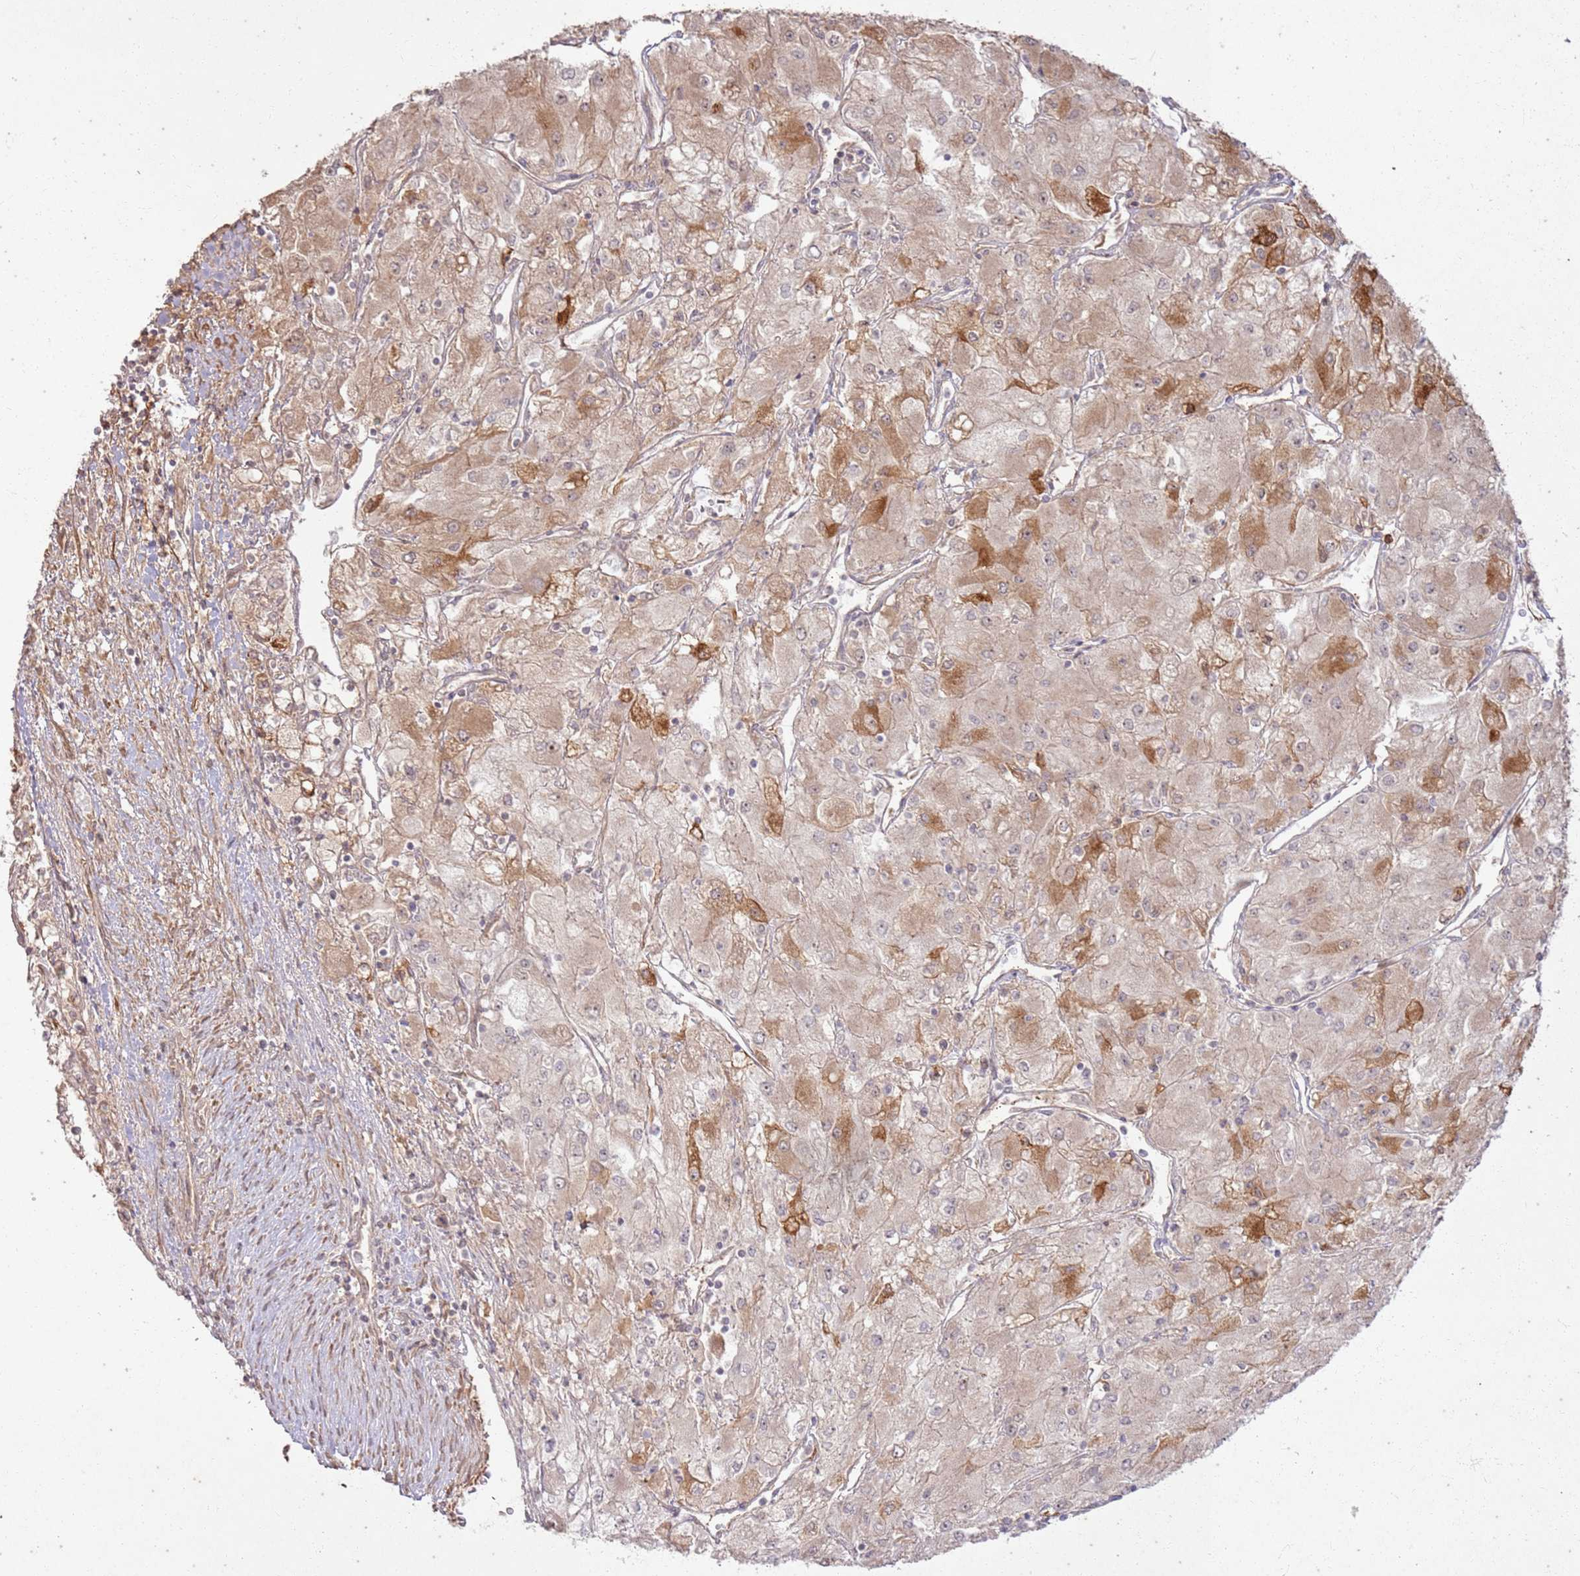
{"staining": {"intensity": "moderate", "quantity": "25%-75%", "location": "cytoplasmic/membranous"}, "tissue": "renal cancer", "cell_type": "Tumor cells", "image_type": "cancer", "snomed": [{"axis": "morphology", "description": "Adenocarcinoma, NOS"}, {"axis": "topography", "description": "Kidney"}], "caption": "Immunohistochemistry (DAB) staining of renal adenocarcinoma reveals moderate cytoplasmic/membranous protein expression in approximately 25%-75% of tumor cells. (DAB IHC, brown staining for protein, blue staining for nuclei).", "gene": "ZNF623", "patient": {"sex": "male", "age": 80}}